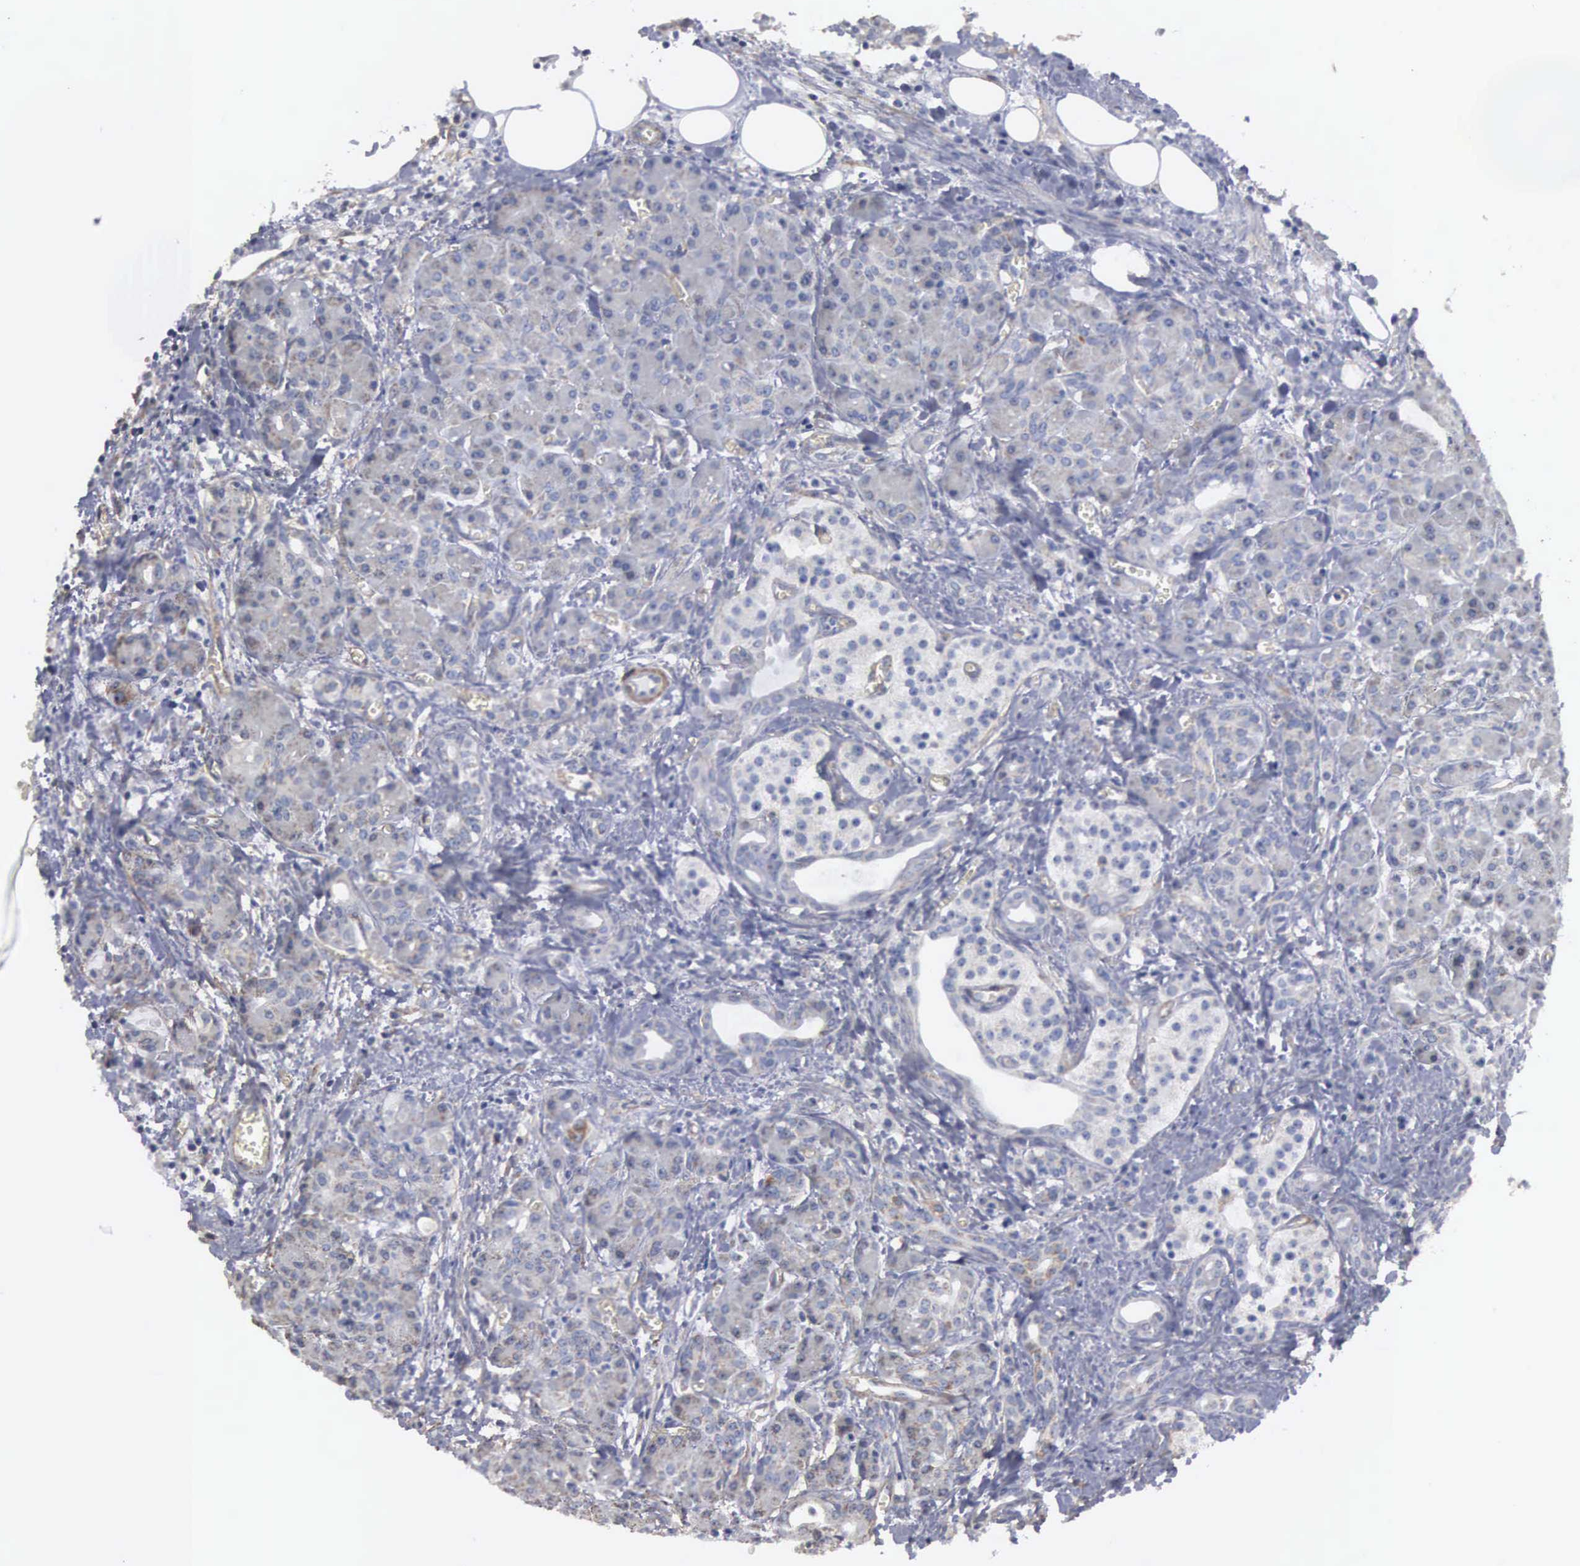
{"staining": {"intensity": "weak", "quantity": "25%-75%", "location": "cytoplasmic/membranous"}, "tissue": "pancreas", "cell_type": "Exocrine glandular cells", "image_type": "normal", "snomed": [{"axis": "morphology", "description": "Normal tissue, NOS"}, {"axis": "topography", "description": "Pancreas"}], "caption": "Pancreas stained for a protein displays weak cytoplasmic/membranous positivity in exocrine glandular cells. (brown staining indicates protein expression, while blue staining denotes nuclei).", "gene": "NGDN", "patient": {"sex": "male", "age": 73}}